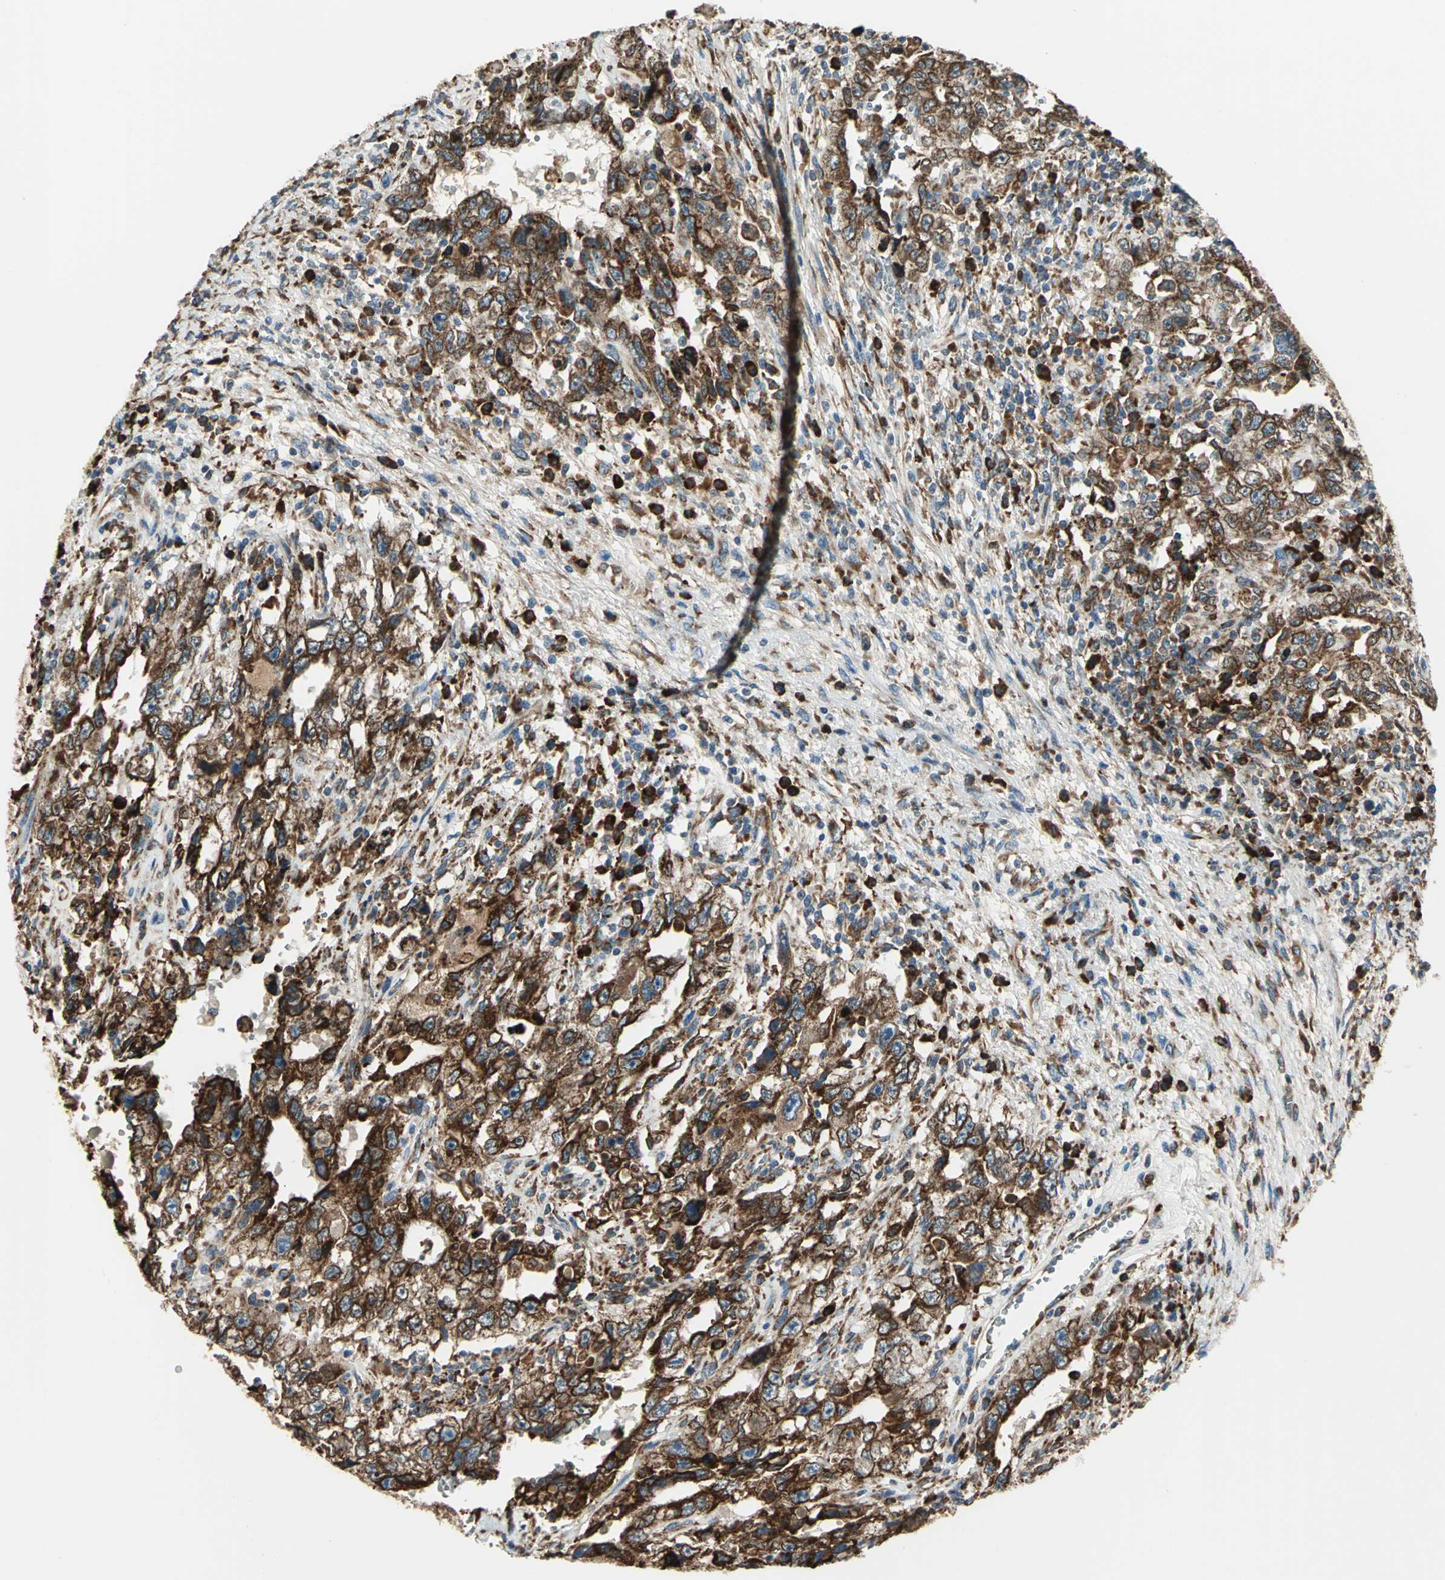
{"staining": {"intensity": "strong", "quantity": ">75%", "location": "cytoplasmic/membranous"}, "tissue": "testis cancer", "cell_type": "Tumor cells", "image_type": "cancer", "snomed": [{"axis": "morphology", "description": "Carcinoma, Embryonal, NOS"}, {"axis": "topography", "description": "Testis"}], "caption": "Tumor cells display high levels of strong cytoplasmic/membranous expression in approximately >75% of cells in embryonal carcinoma (testis).", "gene": "PDIA4", "patient": {"sex": "male", "age": 26}}